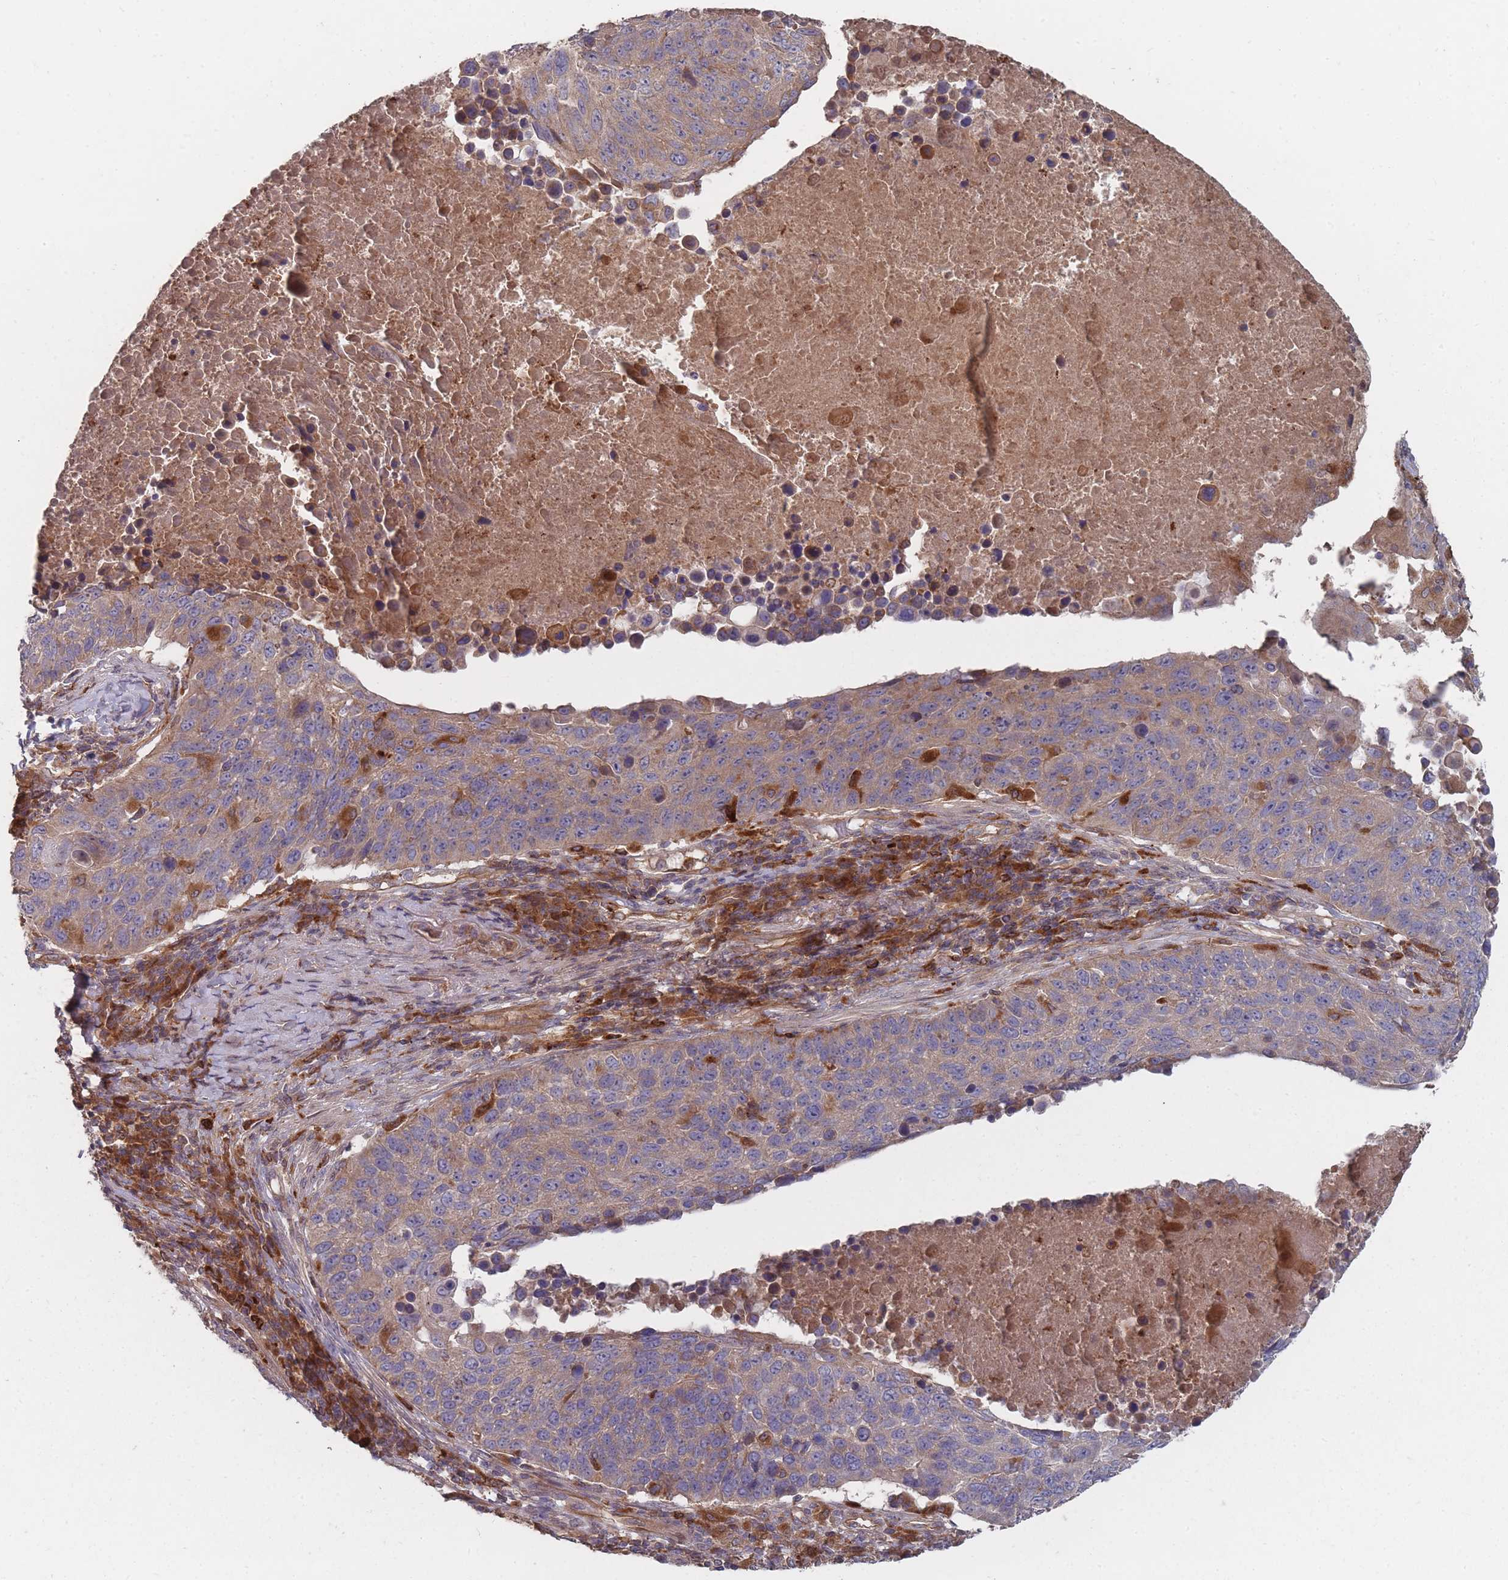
{"staining": {"intensity": "moderate", "quantity": "25%-75%", "location": "cytoplasmic/membranous"}, "tissue": "lung cancer", "cell_type": "Tumor cells", "image_type": "cancer", "snomed": [{"axis": "morphology", "description": "Normal tissue, NOS"}, {"axis": "morphology", "description": "Squamous cell carcinoma, NOS"}, {"axis": "topography", "description": "Lymph node"}, {"axis": "topography", "description": "Lung"}], "caption": "High-power microscopy captured an IHC photomicrograph of lung squamous cell carcinoma, revealing moderate cytoplasmic/membranous expression in approximately 25%-75% of tumor cells.", "gene": "THSD7B", "patient": {"sex": "male", "age": 66}}